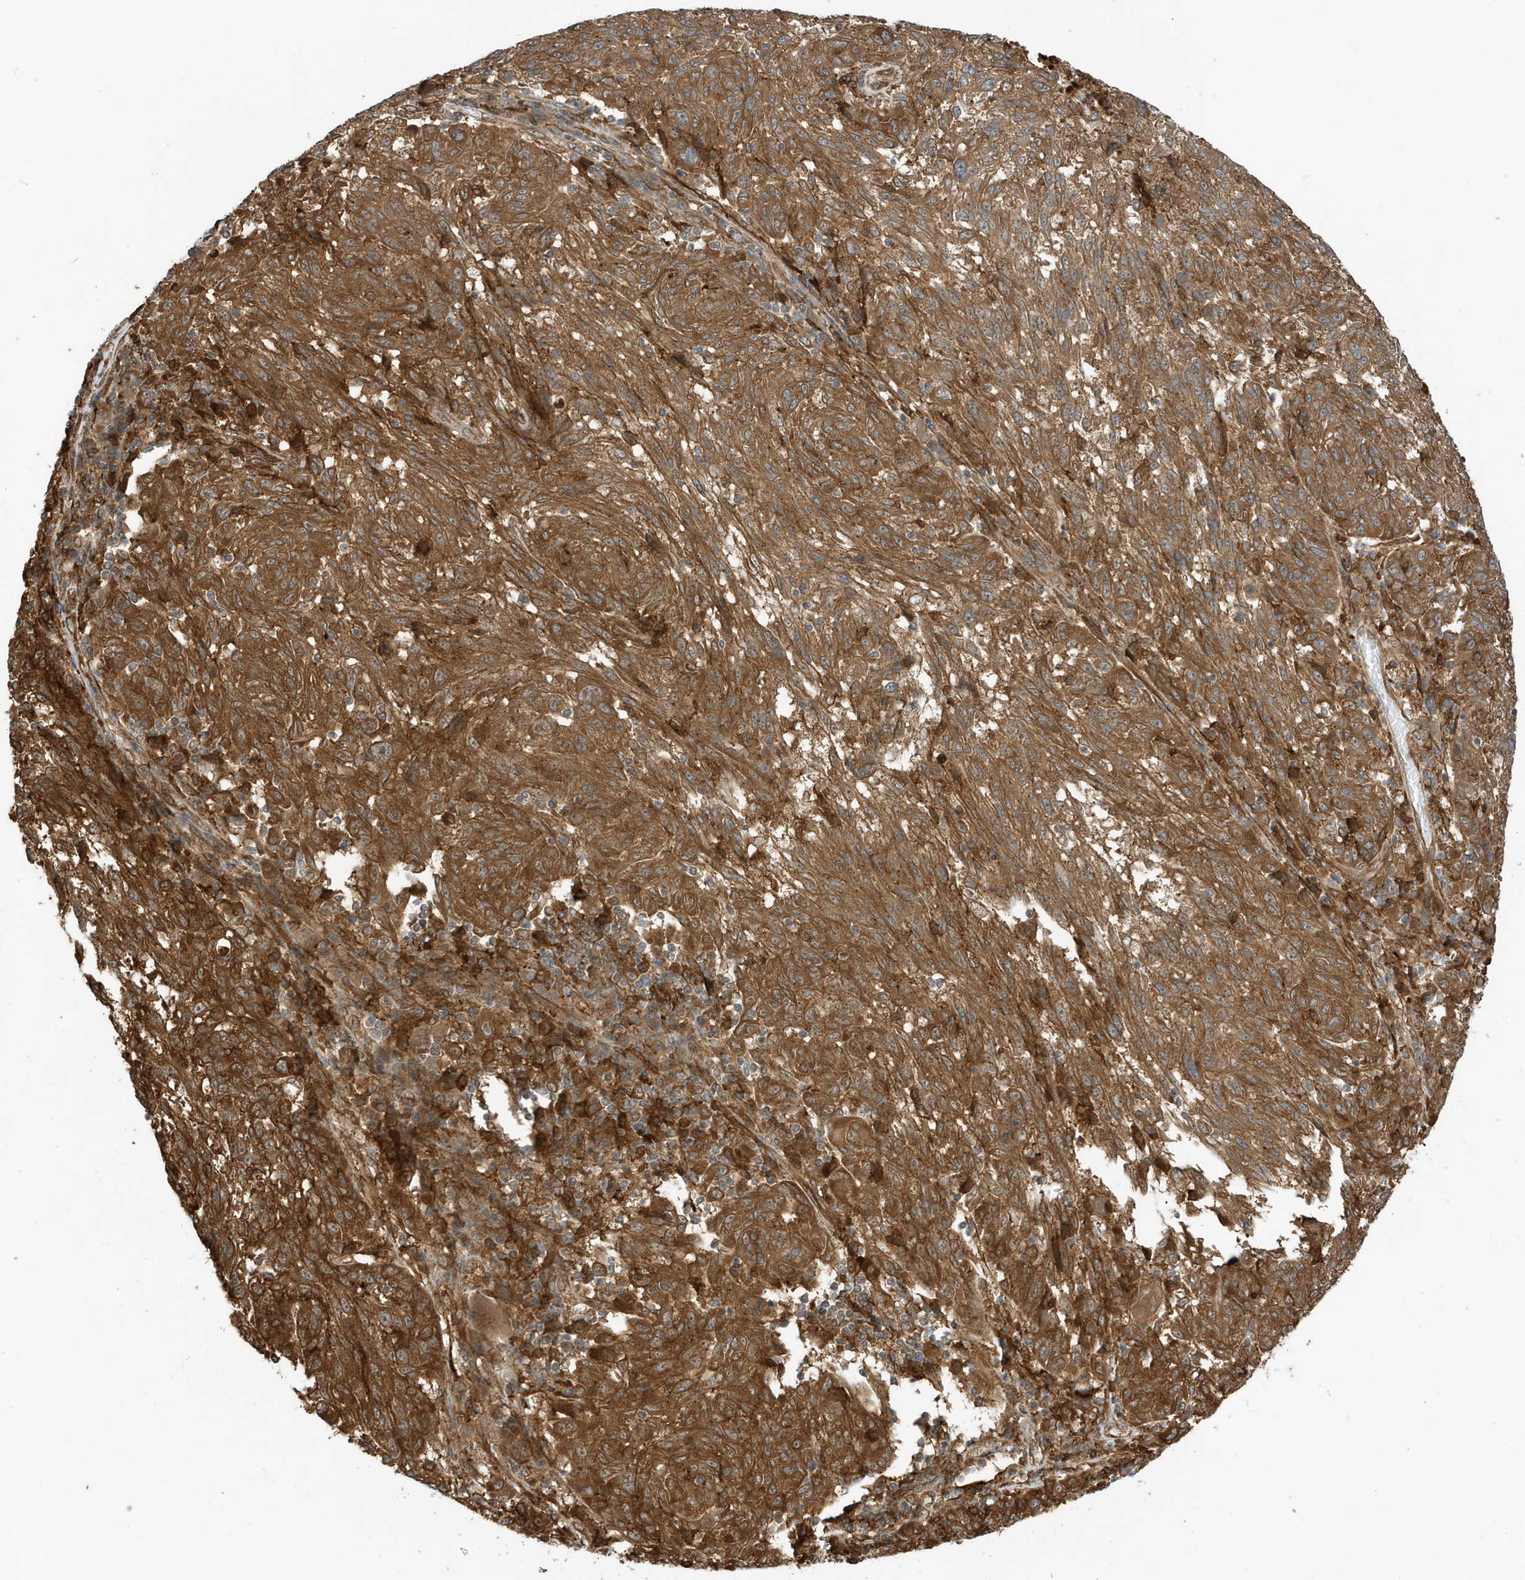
{"staining": {"intensity": "moderate", "quantity": ">75%", "location": "cytoplasmic/membranous"}, "tissue": "melanoma", "cell_type": "Tumor cells", "image_type": "cancer", "snomed": [{"axis": "morphology", "description": "Malignant melanoma, NOS"}, {"axis": "topography", "description": "Skin"}], "caption": "This image reveals immunohistochemistry staining of melanoma, with medium moderate cytoplasmic/membranous staining in approximately >75% of tumor cells.", "gene": "CDC42EP3", "patient": {"sex": "male", "age": 53}}